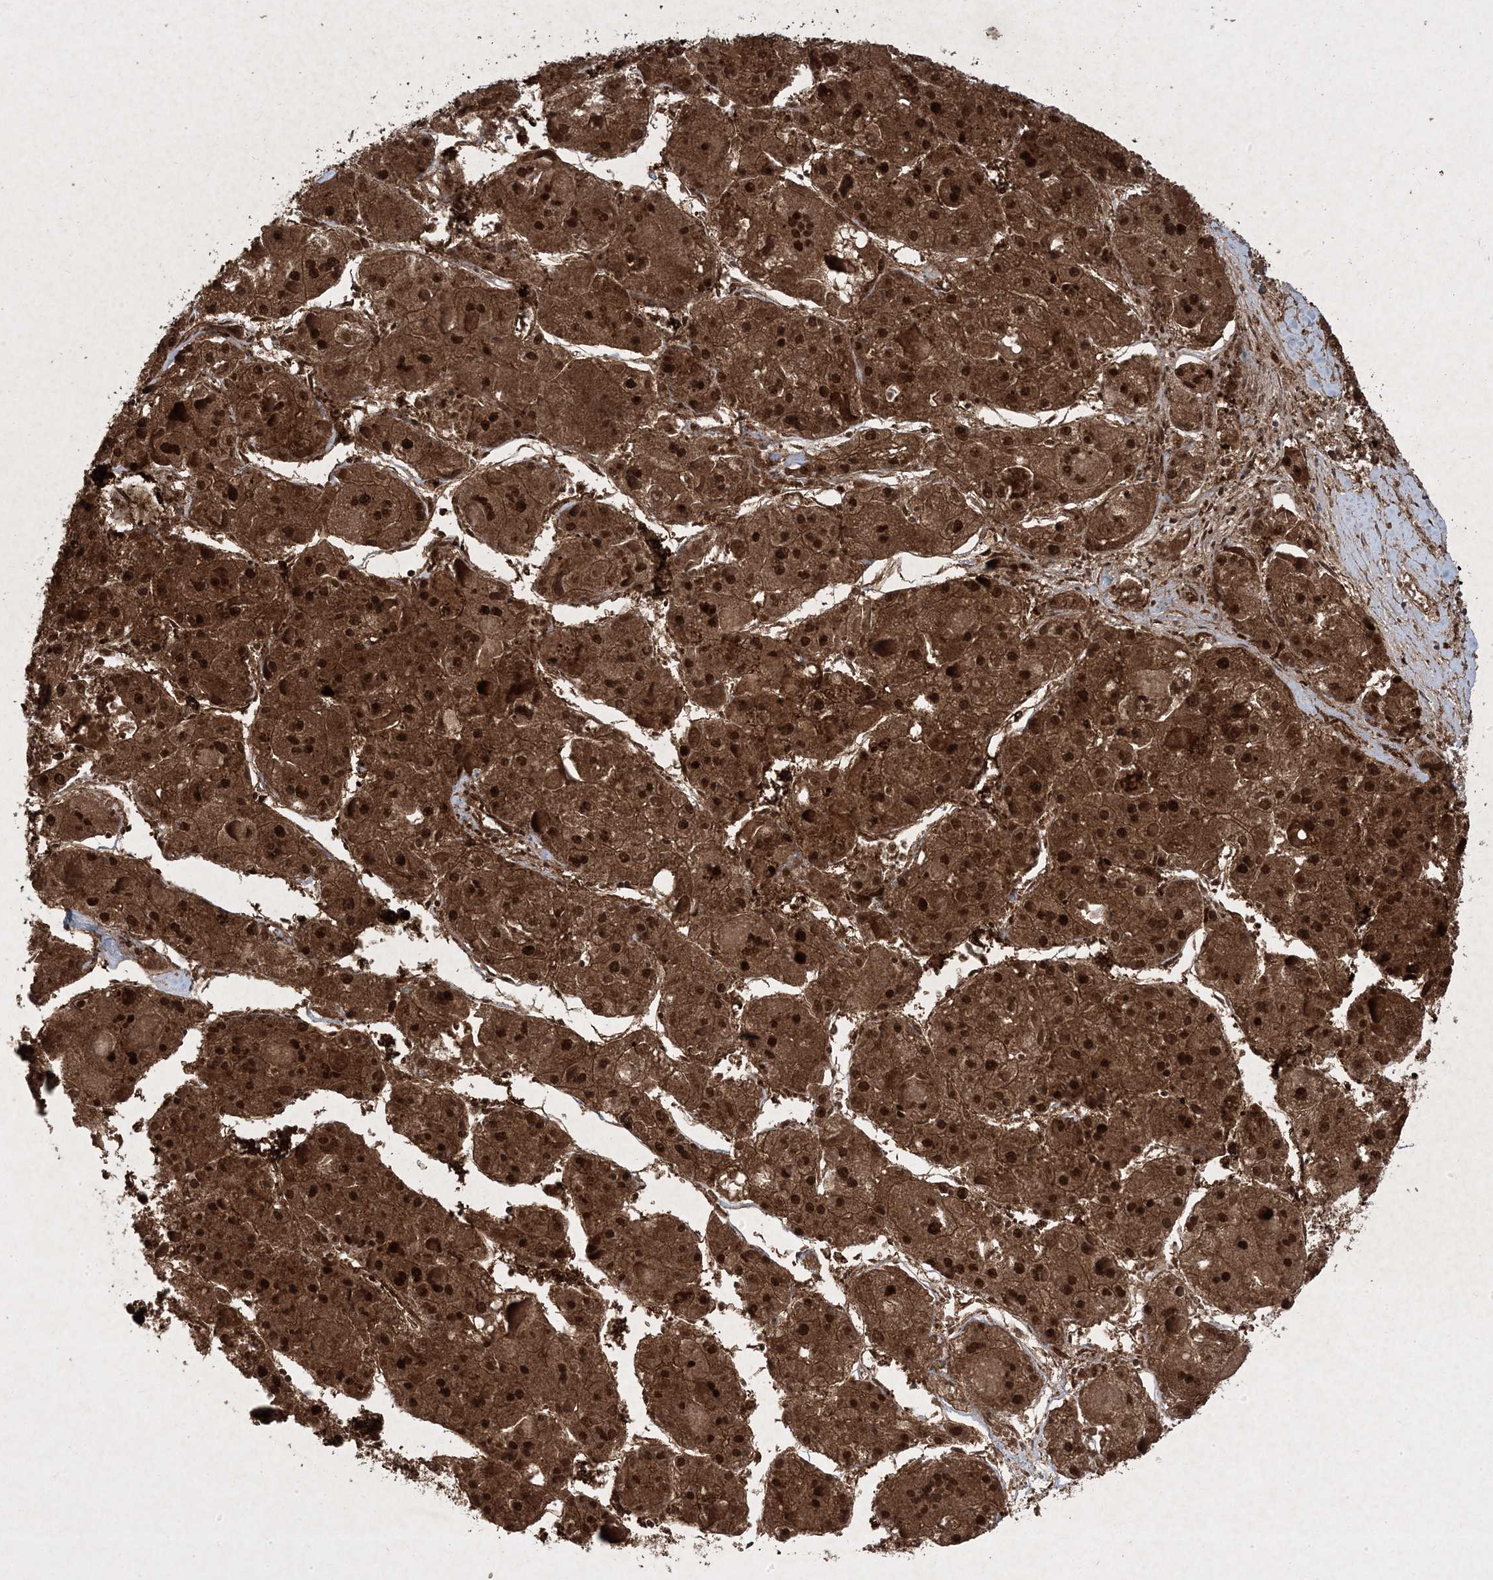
{"staining": {"intensity": "strong", "quantity": ">75%", "location": "cytoplasmic/membranous,nuclear"}, "tissue": "liver cancer", "cell_type": "Tumor cells", "image_type": "cancer", "snomed": [{"axis": "morphology", "description": "Carcinoma, Hepatocellular, NOS"}, {"axis": "topography", "description": "Liver"}], "caption": "High-power microscopy captured an IHC histopathology image of liver hepatocellular carcinoma, revealing strong cytoplasmic/membranous and nuclear positivity in about >75% of tumor cells. The staining was performed using DAB to visualize the protein expression in brown, while the nuclei were stained in blue with hematoxylin (Magnification: 20x).", "gene": "PLEKHM2", "patient": {"sex": "female", "age": 73}}